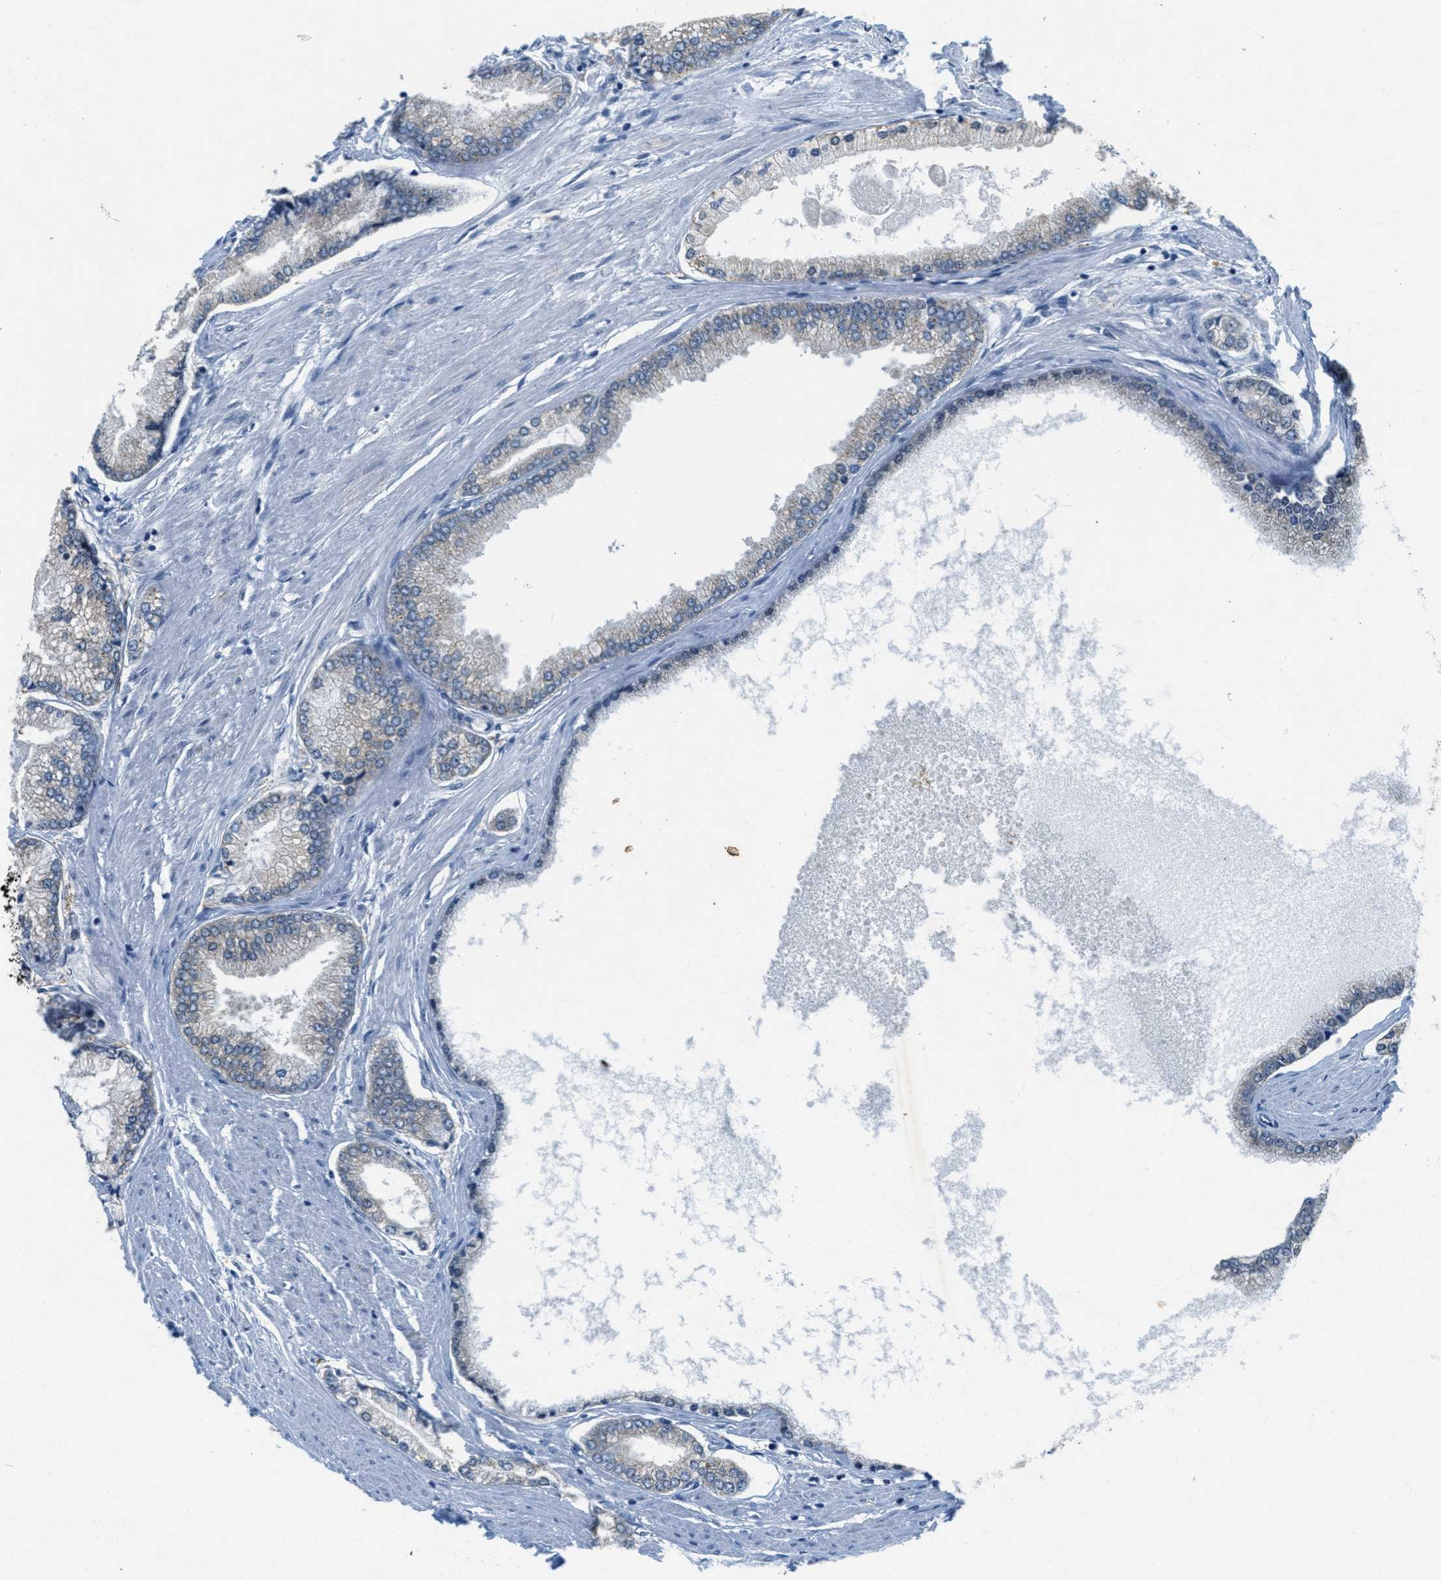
{"staining": {"intensity": "weak", "quantity": "<25%", "location": "cytoplasmic/membranous"}, "tissue": "prostate cancer", "cell_type": "Tumor cells", "image_type": "cancer", "snomed": [{"axis": "morphology", "description": "Adenocarcinoma, High grade"}, {"axis": "topography", "description": "Prostate"}], "caption": "Immunohistochemistry (IHC) histopathology image of neoplastic tissue: human prostate adenocarcinoma (high-grade) stained with DAB displays no significant protein positivity in tumor cells.", "gene": "HS3ST2", "patient": {"sex": "male", "age": 61}}